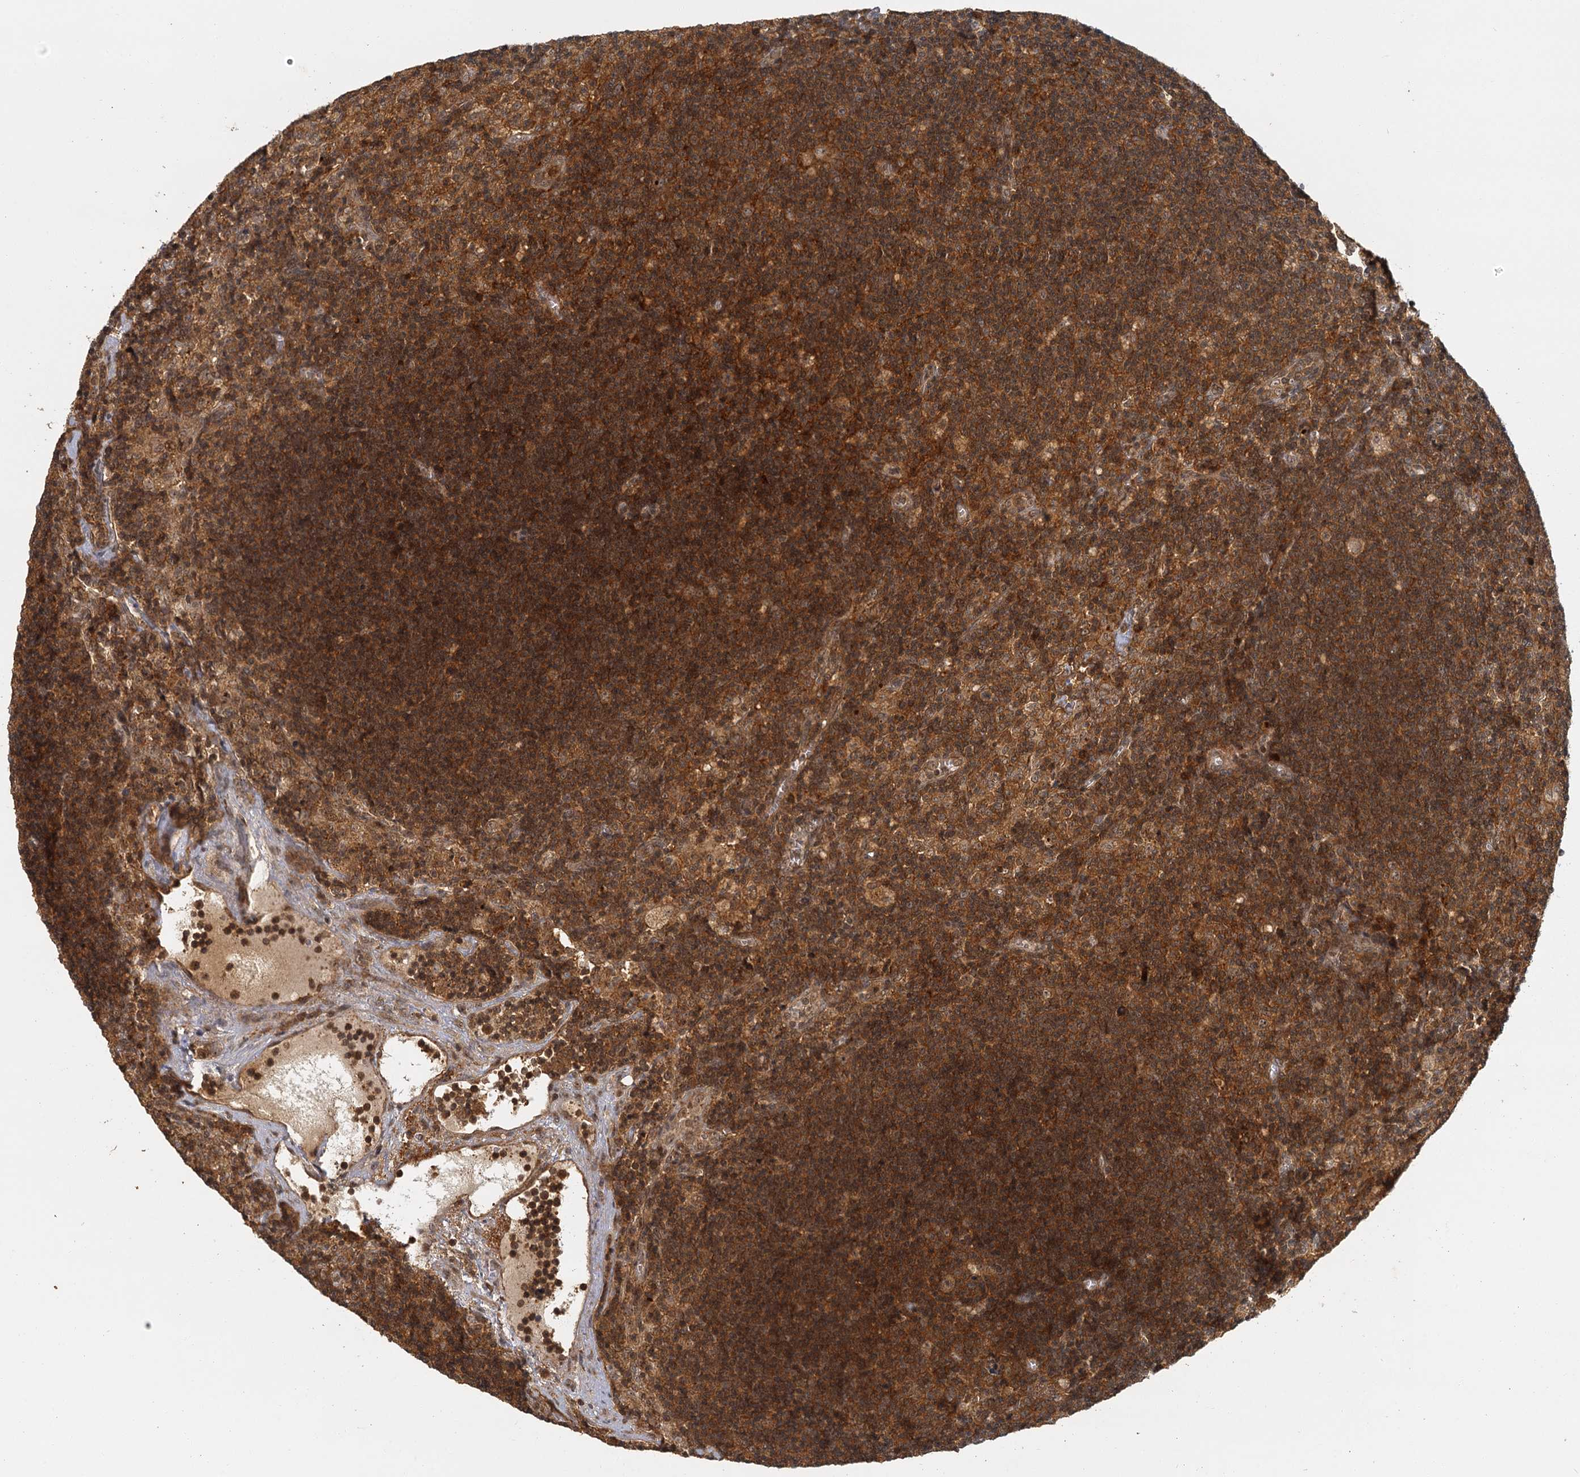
{"staining": {"intensity": "strong", "quantity": ">75%", "location": "cytoplasmic/membranous"}, "tissue": "lymph node", "cell_type": "Germinal center cells", "image_type": "normal", "snomed": [{"axis": "morphology", "description": "Normal tissue, NOS"}, {"axis": "topography", "description": "Lymph node"}], "caption": "Protein analysis of benign lymph node displays strong cytoplasmic/membranous positivity in about >75% of germinal center cells.", "gene": "ZNF549", "patient": {"sex": "male", "age": 69}}